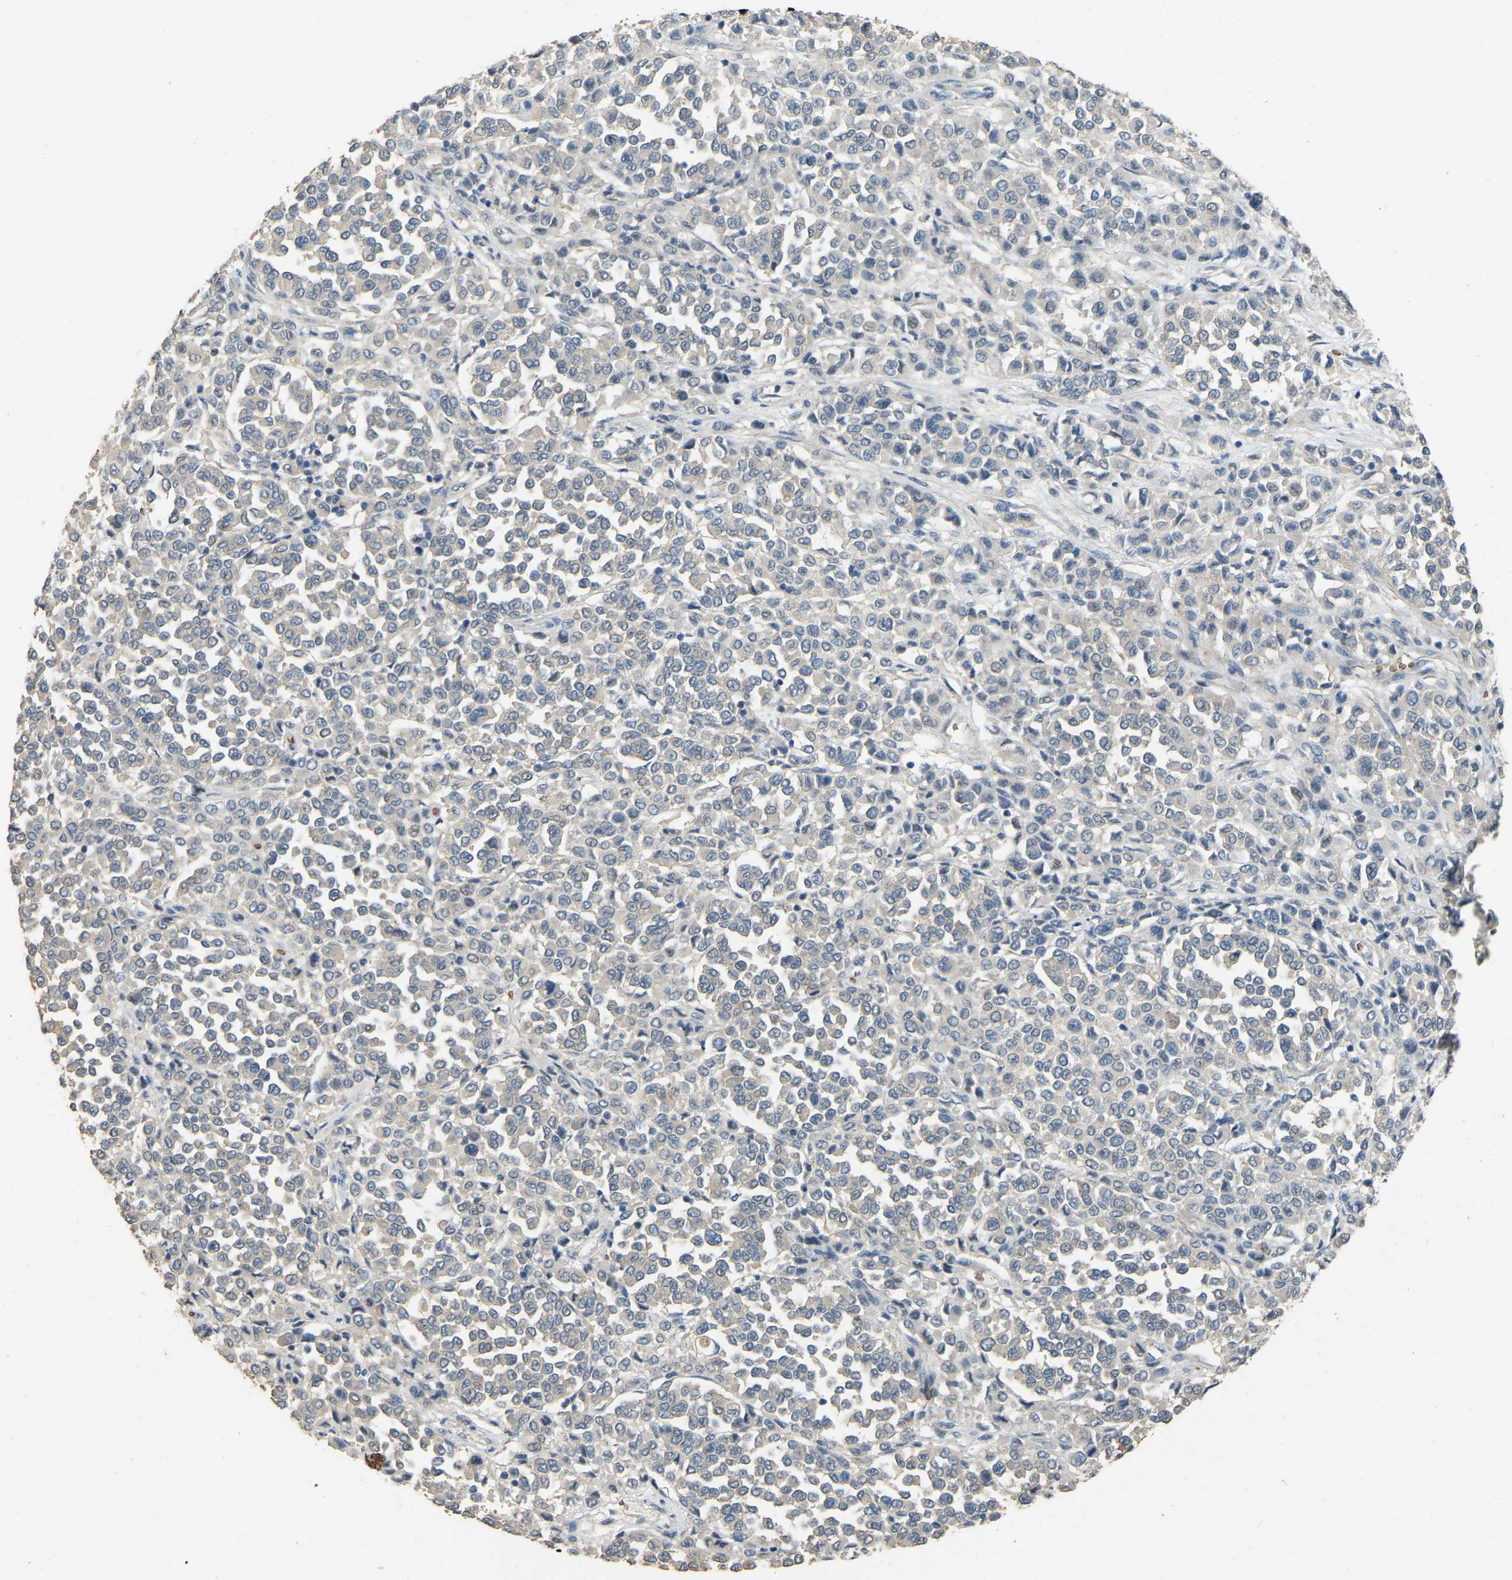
{"staining": {"intensity": "negative", "quantity": "none", "location": "none"}, "tissue": "melanoma", "cell_type": "Tumor cells", "image_type": "cancer", "snomed": [{"axis": "morphology", "description": "Malignant melanoma, Metastatic site"}, {"axis": "topography", "description": "Pancreas"}], "caption": "Human malignant melanoma (metastatic site) stained for a protein using IHC shows no staining in tumor cells.", "gene": "CFAP298", "patient": {"sex": "female", "age": 30}}